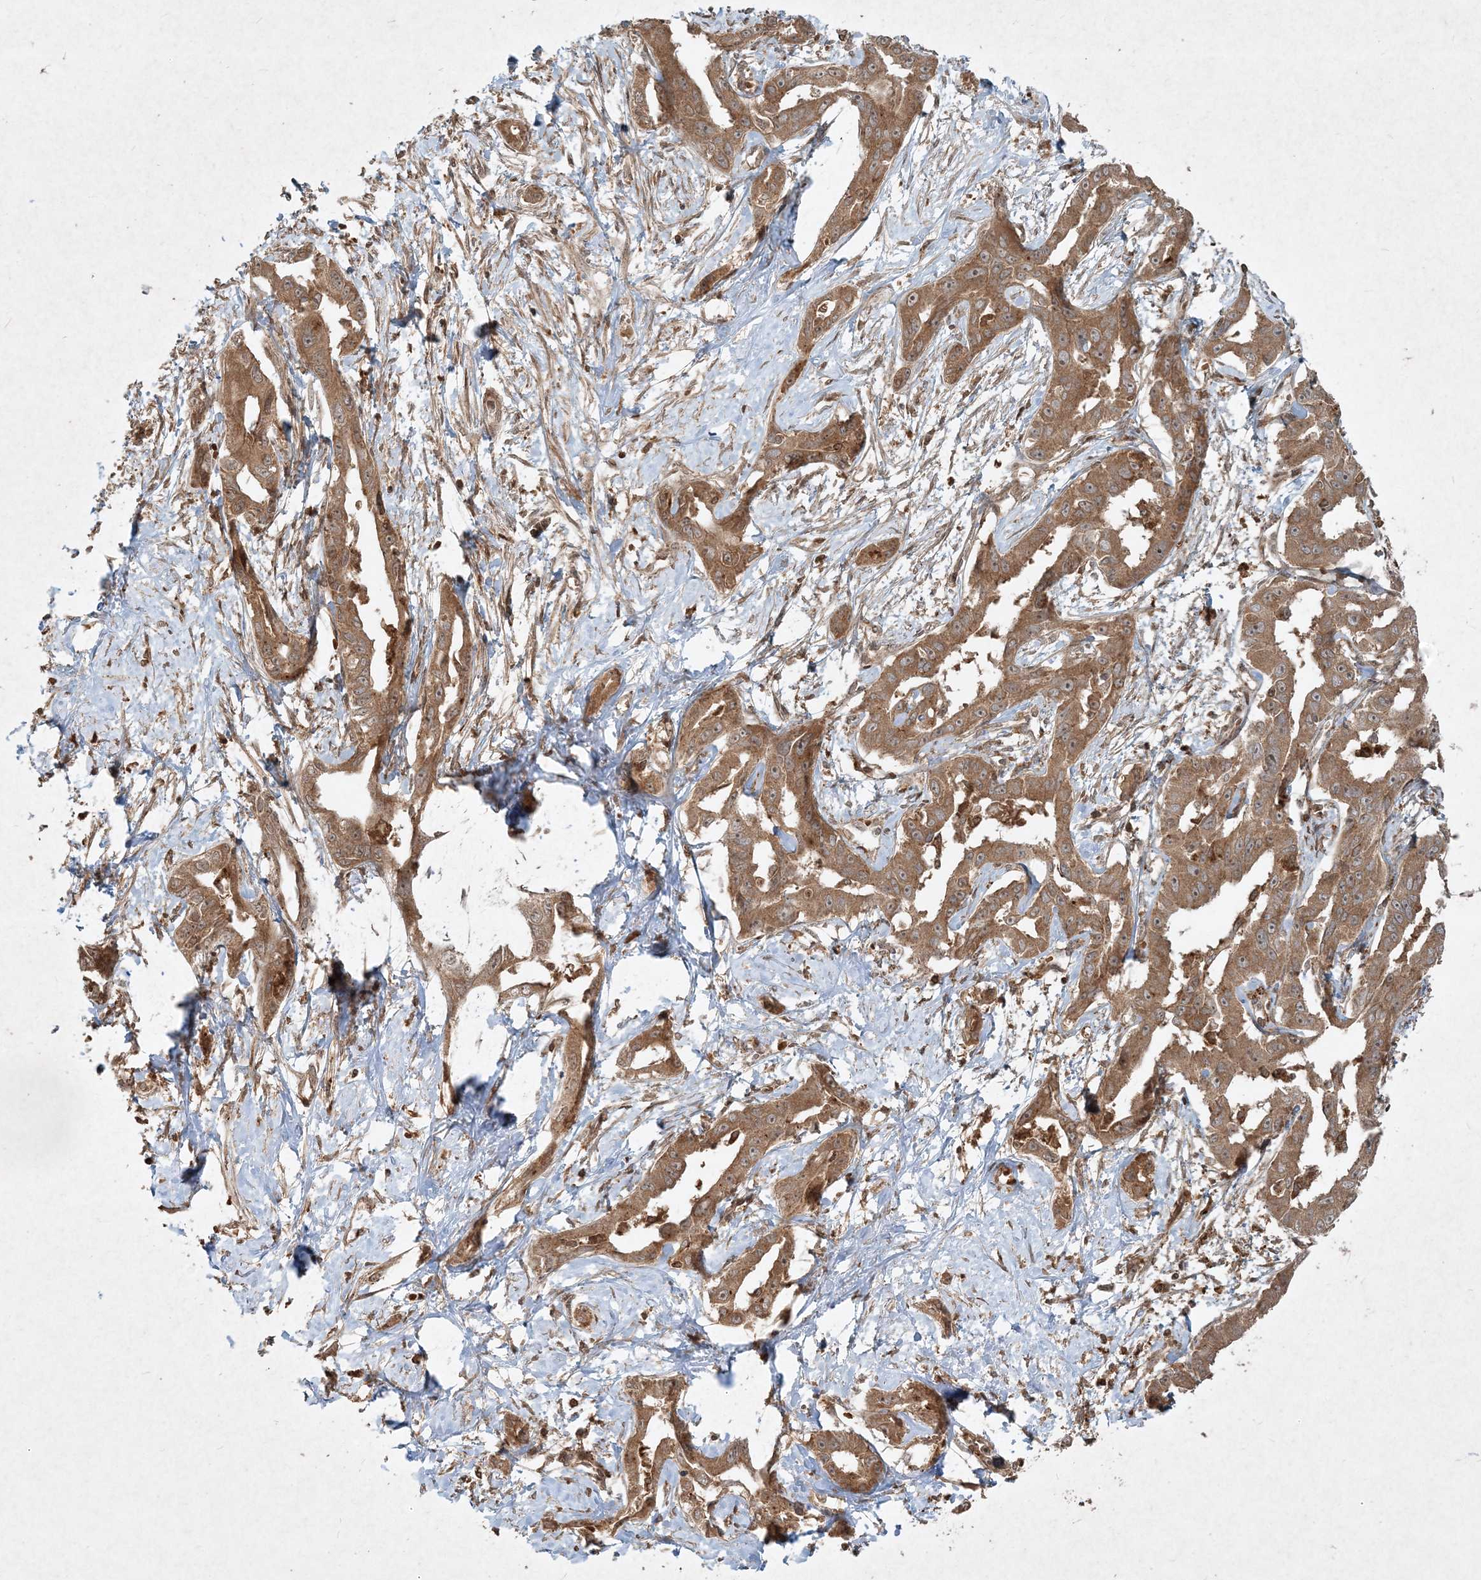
{"staining": {"intensity": "moderate", "quantity": ">75%", "location": "cytoplasmic/membranous"}, "tissue": "liver cancer", "cell_type": "Tumor cells", "image_type": "cancer", "snomed": [{"axis": "morphology", "description": "Cholangiocarcinoma"}, {"axis": "topography", "description": "Liver"}], "caption": "The immunohistochemical stain highlights moderate cytoplasmic/membranous positivity in tumor cells of liver cancer tissue.", "gene": "NARS1", "patient": {"sex": "male", "age": 59}}